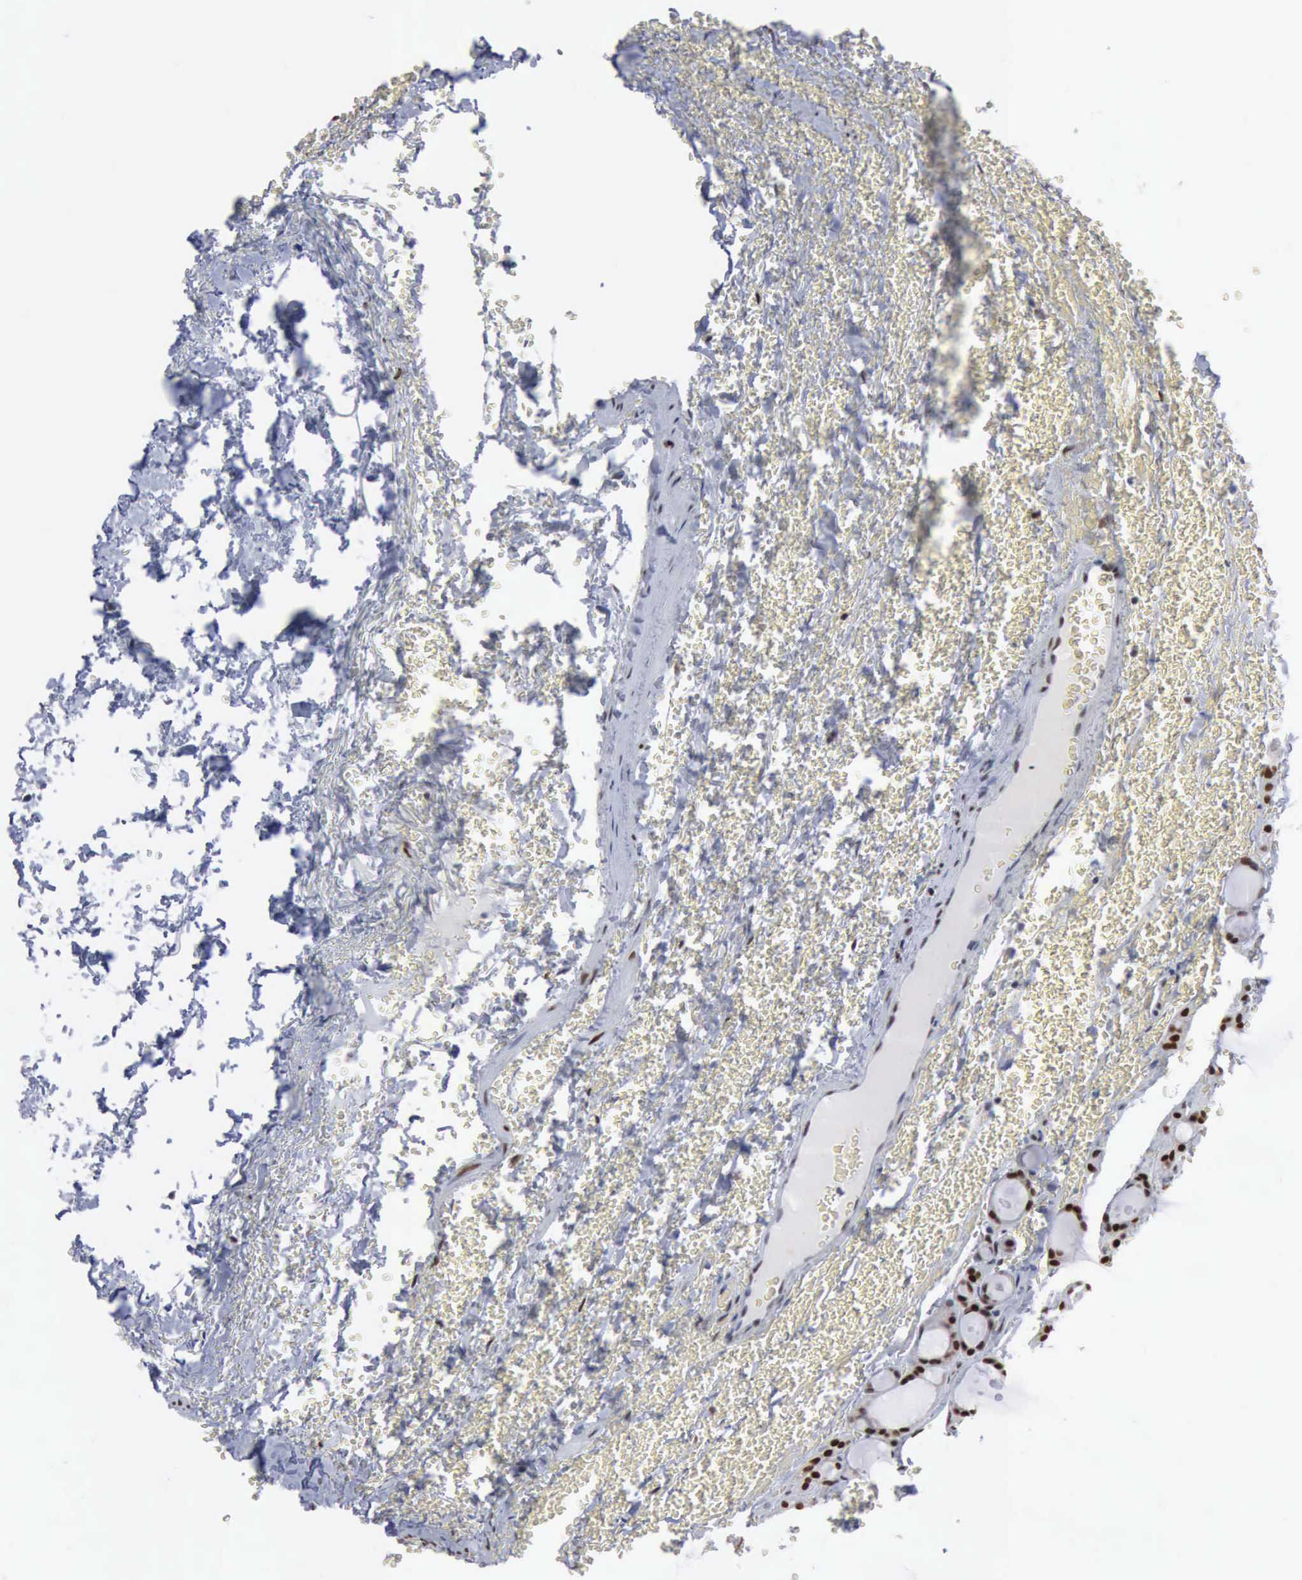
{"staining": {"intensity": "strong", "quantity": ">75%", "location": "nuclear"}, "tissue": "thyroid cancer", "cell_type": "Tumor cells", "image_type": "cancer", "snomed": [{"axis": "morphology", "description": "Follicular adenoma carcinoma, NOS"}, {"axis": "topography", "description": "Thyroid gland"}], "caption": "The photomicrograph displays immunohistochemical staining of thyroid cancer (follicular adenoma carcinoma). There is strong nuclear positivity is appreciated in about >75% of tumor cells.", "gene": "XPA", "patient": {"sex": "female", "age": 71}}